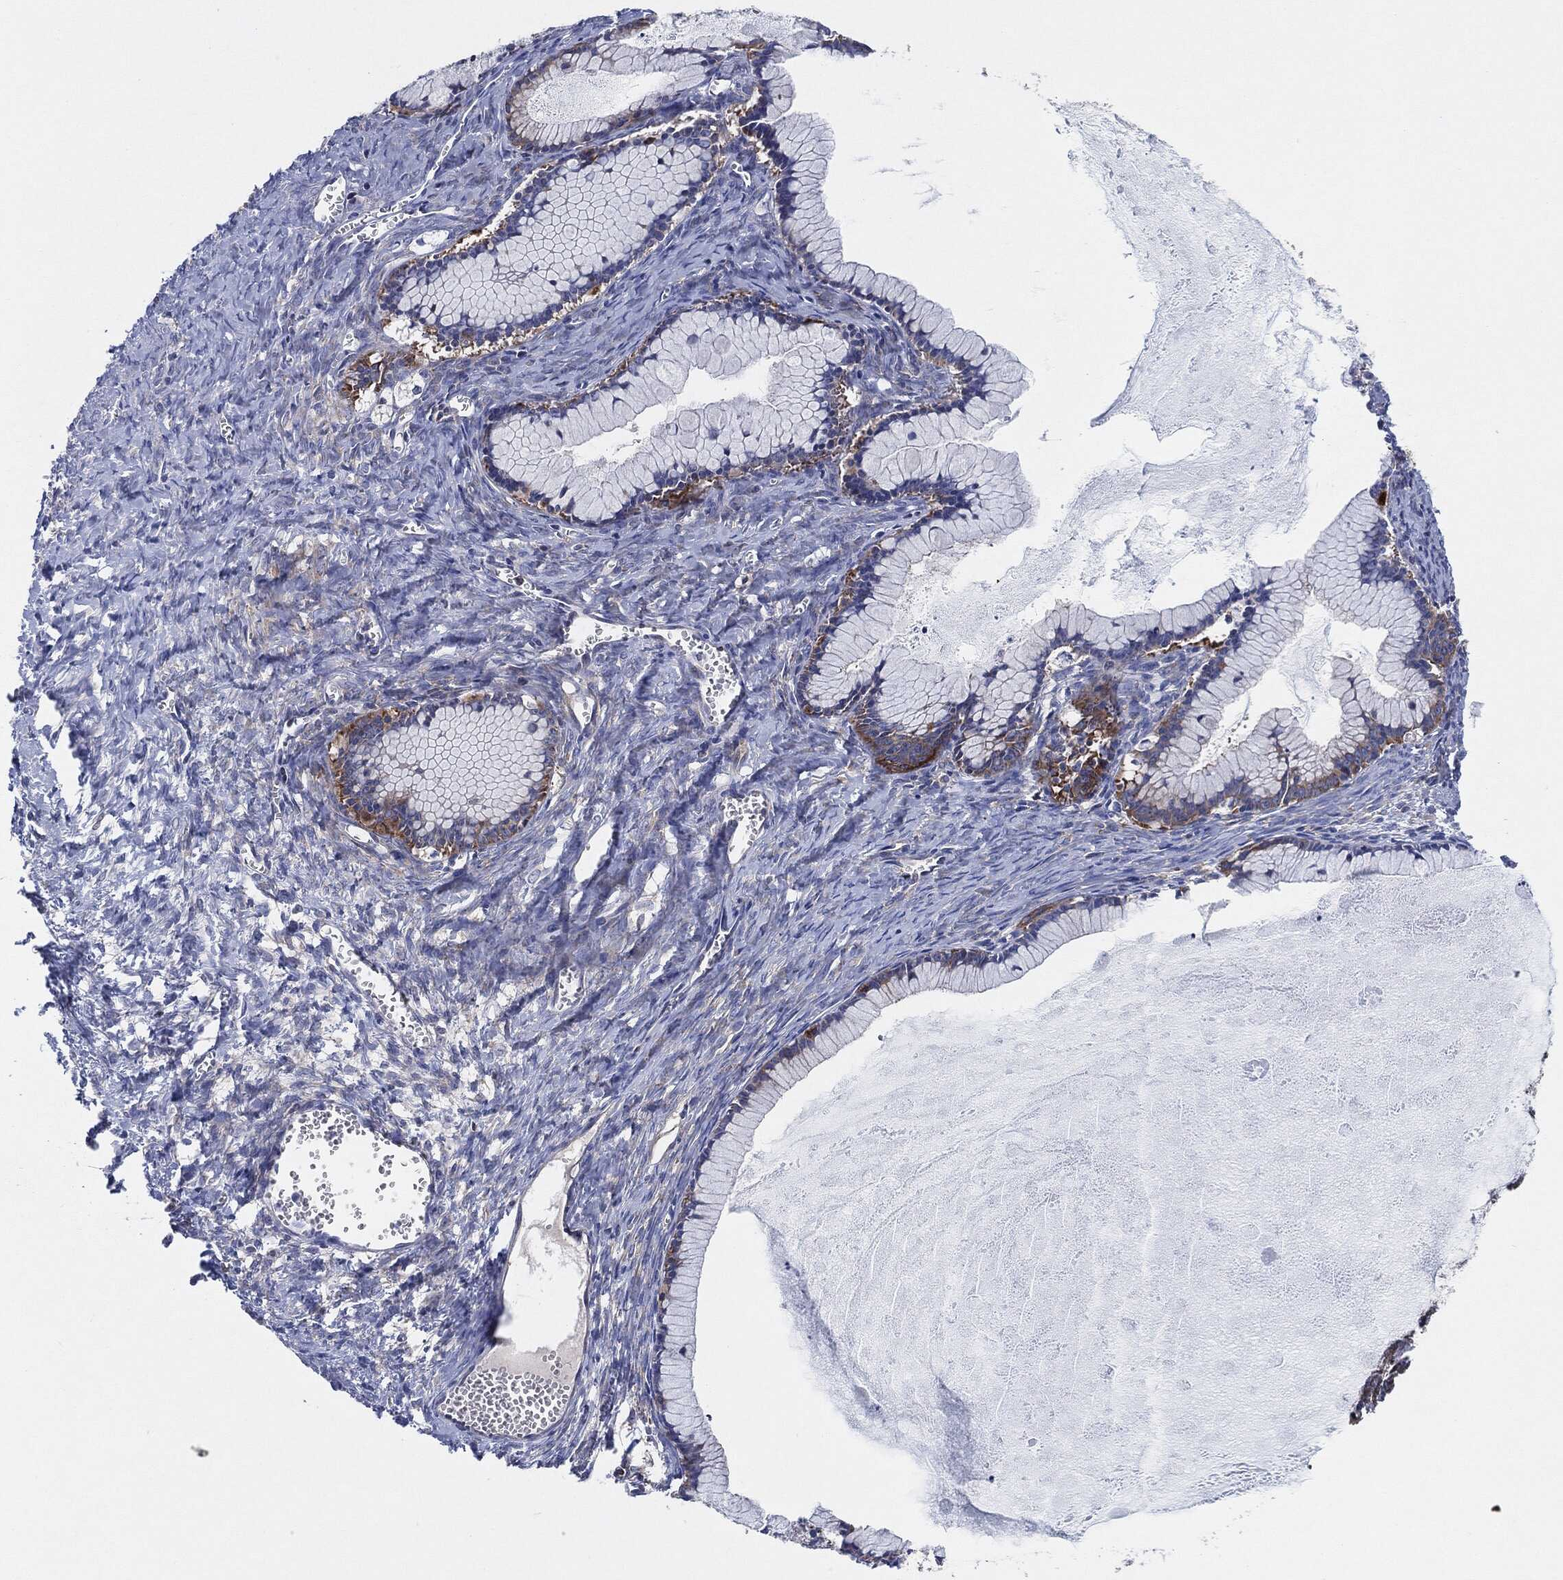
{"staining": {"intensity": "negative", "quantity": "none", "location": "none"}, "tissue": "ovarian cancer", "cell_type": "Tumor cells", "image_type": "cancer", "snomed": [{"axis": "morphology", "description": "Cystadenocarcinoma, mucinous, NOS"}, {"axis": "topography", "description": "Ovary"}], "caption": "Ovarian cancer (mucinous cystadenocarcinoma) was stained to show a protein in brown. There is no significant positivity in tumor cells.", "gene": "EIF2S2", "patient": {"sex": "female", "age": 41}}